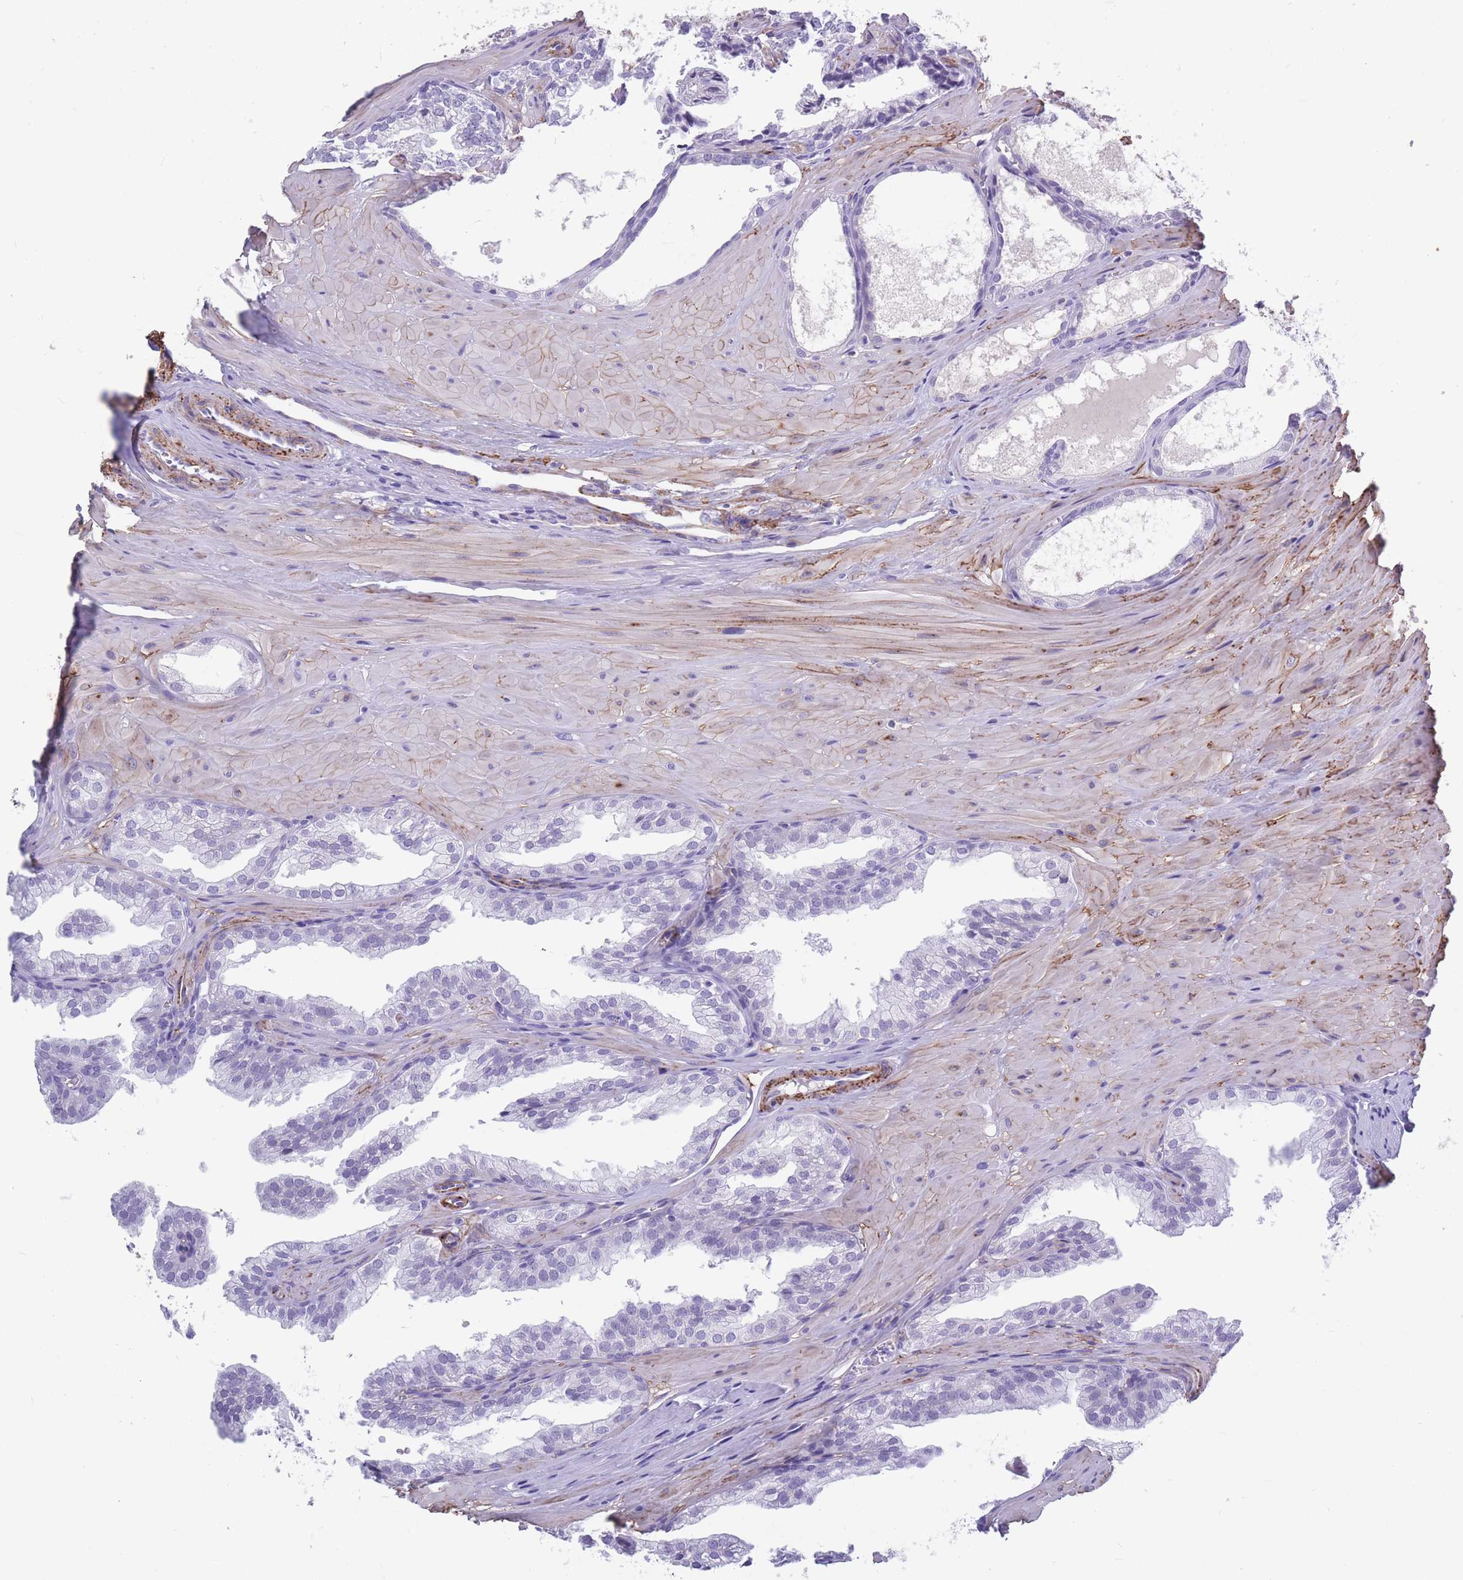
{"staining": {"intensity": "negative", "quantity": "none", "location": "none"}, "tissue": "prostate", "cell_type": "Glandular cells", "image_type": "normal", "snomed": [{"axis": "morphology", "description": "Normal tissue, NOS"}, {"axis": "topography", "description": "Prostate"}, {"axis": "topography", "description": "Peripheral nerve tissue"}], "caption": "Immunohistochemistry (IHC) photomicrograph of unremarkable prostate: prostate stained with DAB exhibits no significant protein staining in glandular cells.", "gene": "DPYD", "patient": {"sex": "male", "age": 55}}